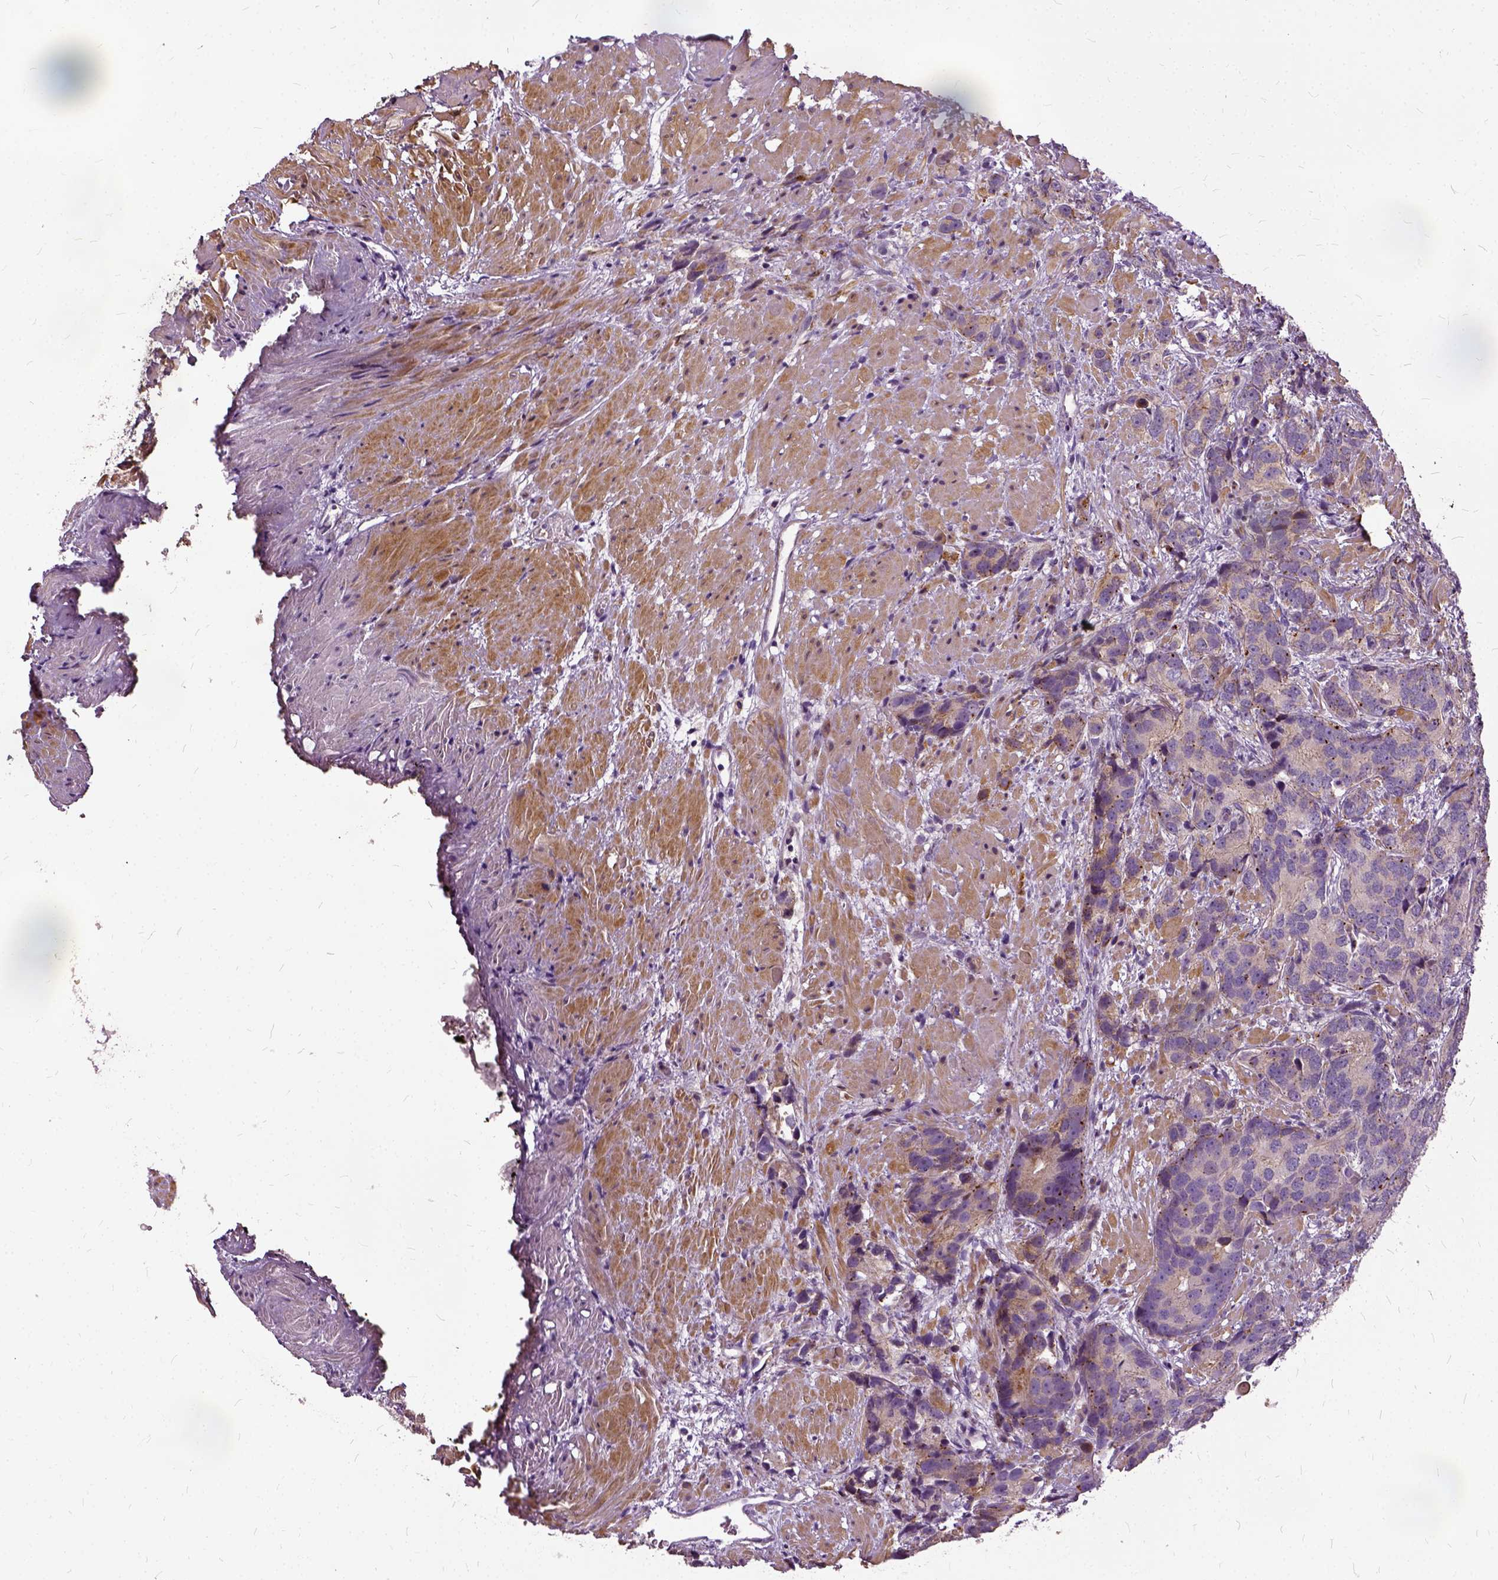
{"staining": {"intensity": "weak", "quantity": "25%-75%", "location": "cytoplasmic/membranous"}, "tissue": "prostate cancer", "cell_type": "Tumor cells", "image_type": "cancer", "snomed": [{"axis": "morphology", "description": "Adenocarcinoma, High grade"}, {"axis": "topography", "description": "Prostate"}], "caption": "A high-resolution micrograph shows immunohistochemistry (IHC) staining of adenocarcinoma (high-grade) (prostate), which shows weak cytoplasmic/membranous positivity in approximately 25%-75% of tumor cells.", "gene": "ILRUN", "patient": {"sex": "male", "age": 90}}